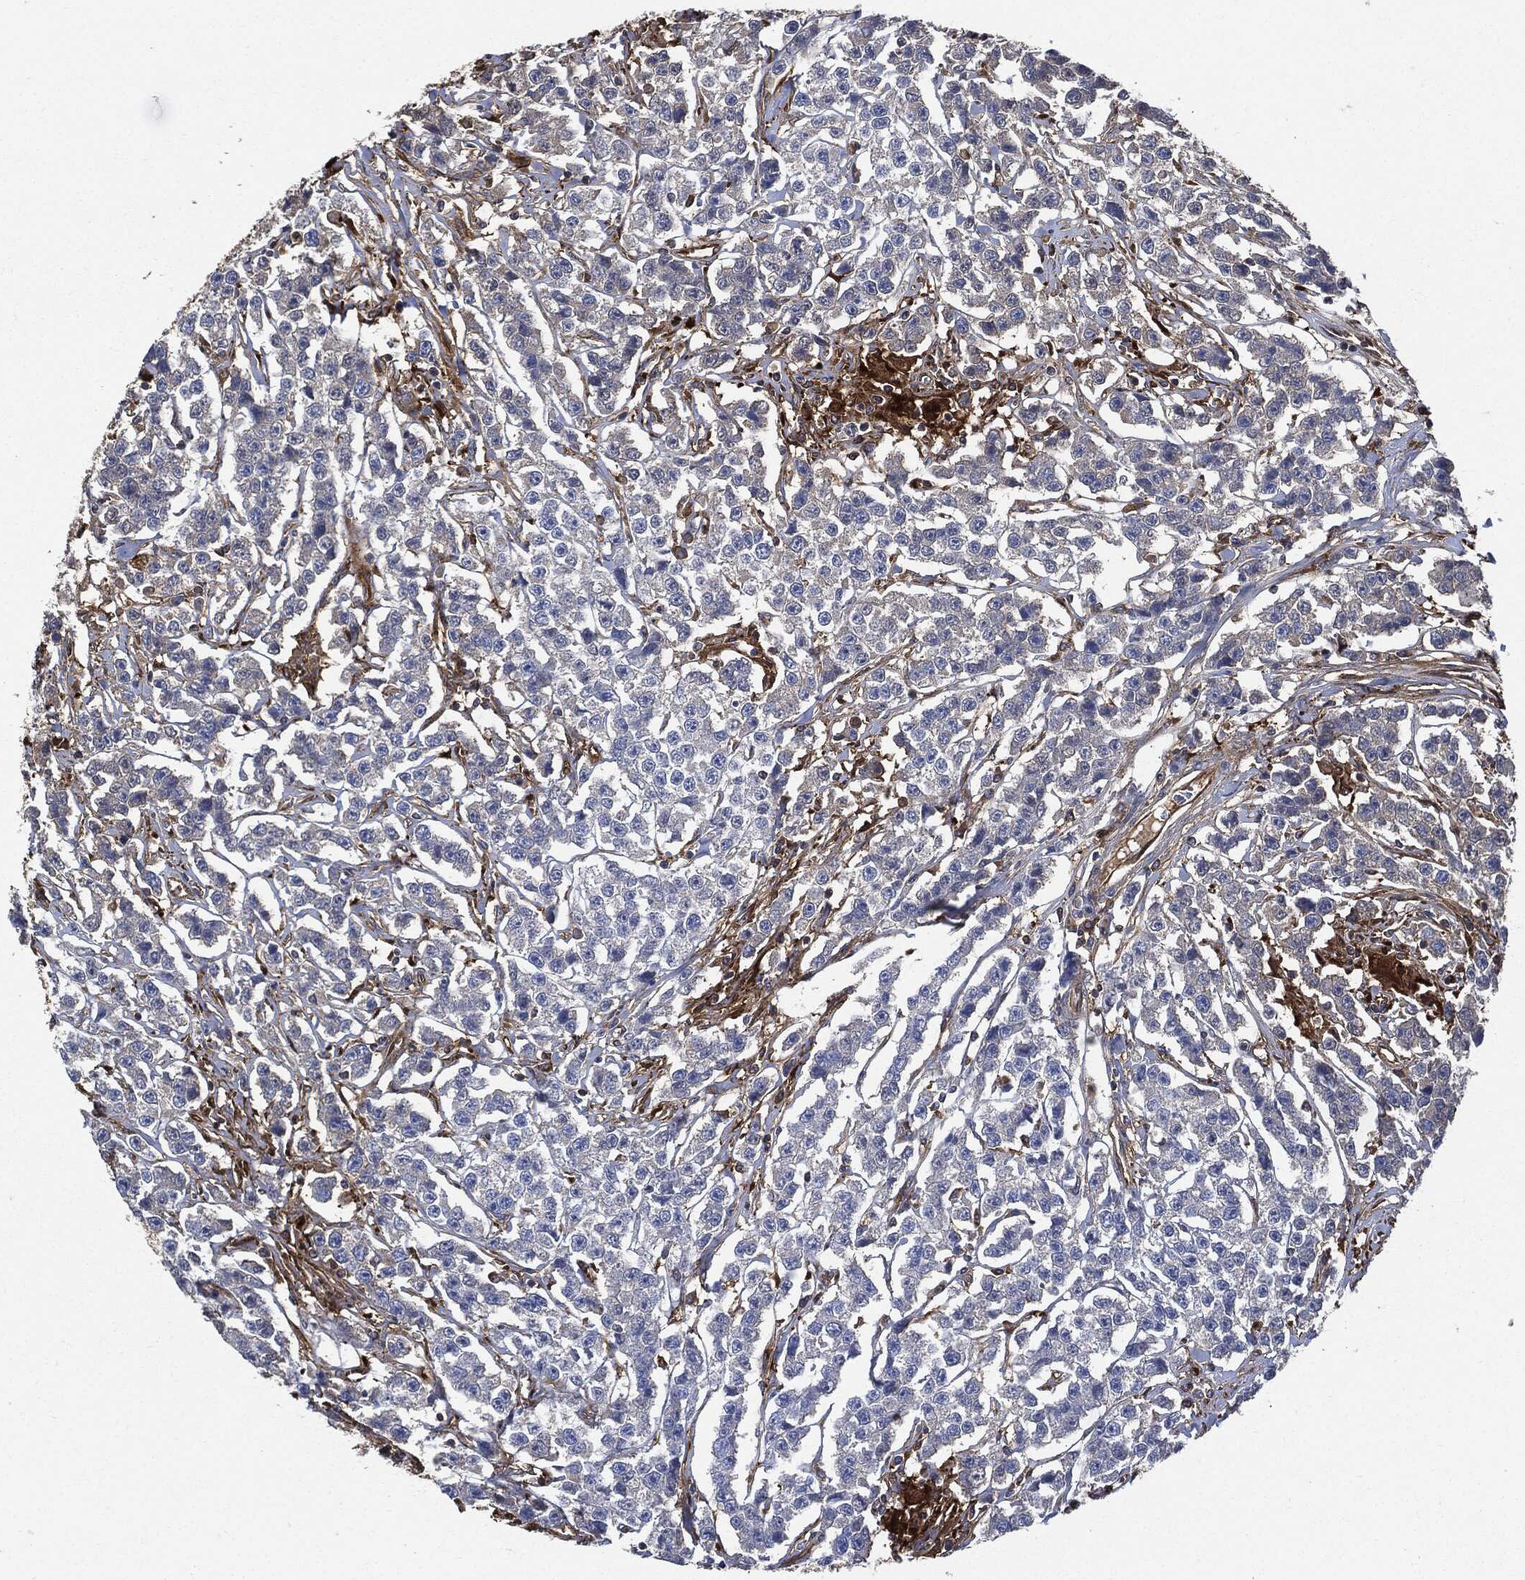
{"staining": {"intensity": "negative", "quantity": "none", "location": "none"}, "tissue": "testis cancer", "cell_type": "Tumor cells", "image_type": "cancer", "snomed": [{"axis": "morphology", "description": "Seminoma, NOS"}, {"axis": "topography", "description": "Testis"}], "caption": "Immunohistochemistry (IHC) micrograph of testis cancer (seminoma) stained for a protein (brown), which displays no staining in tumor cells.", "gene": "XPNPEP1", "patient": {"sex": "male", "age": 59}}